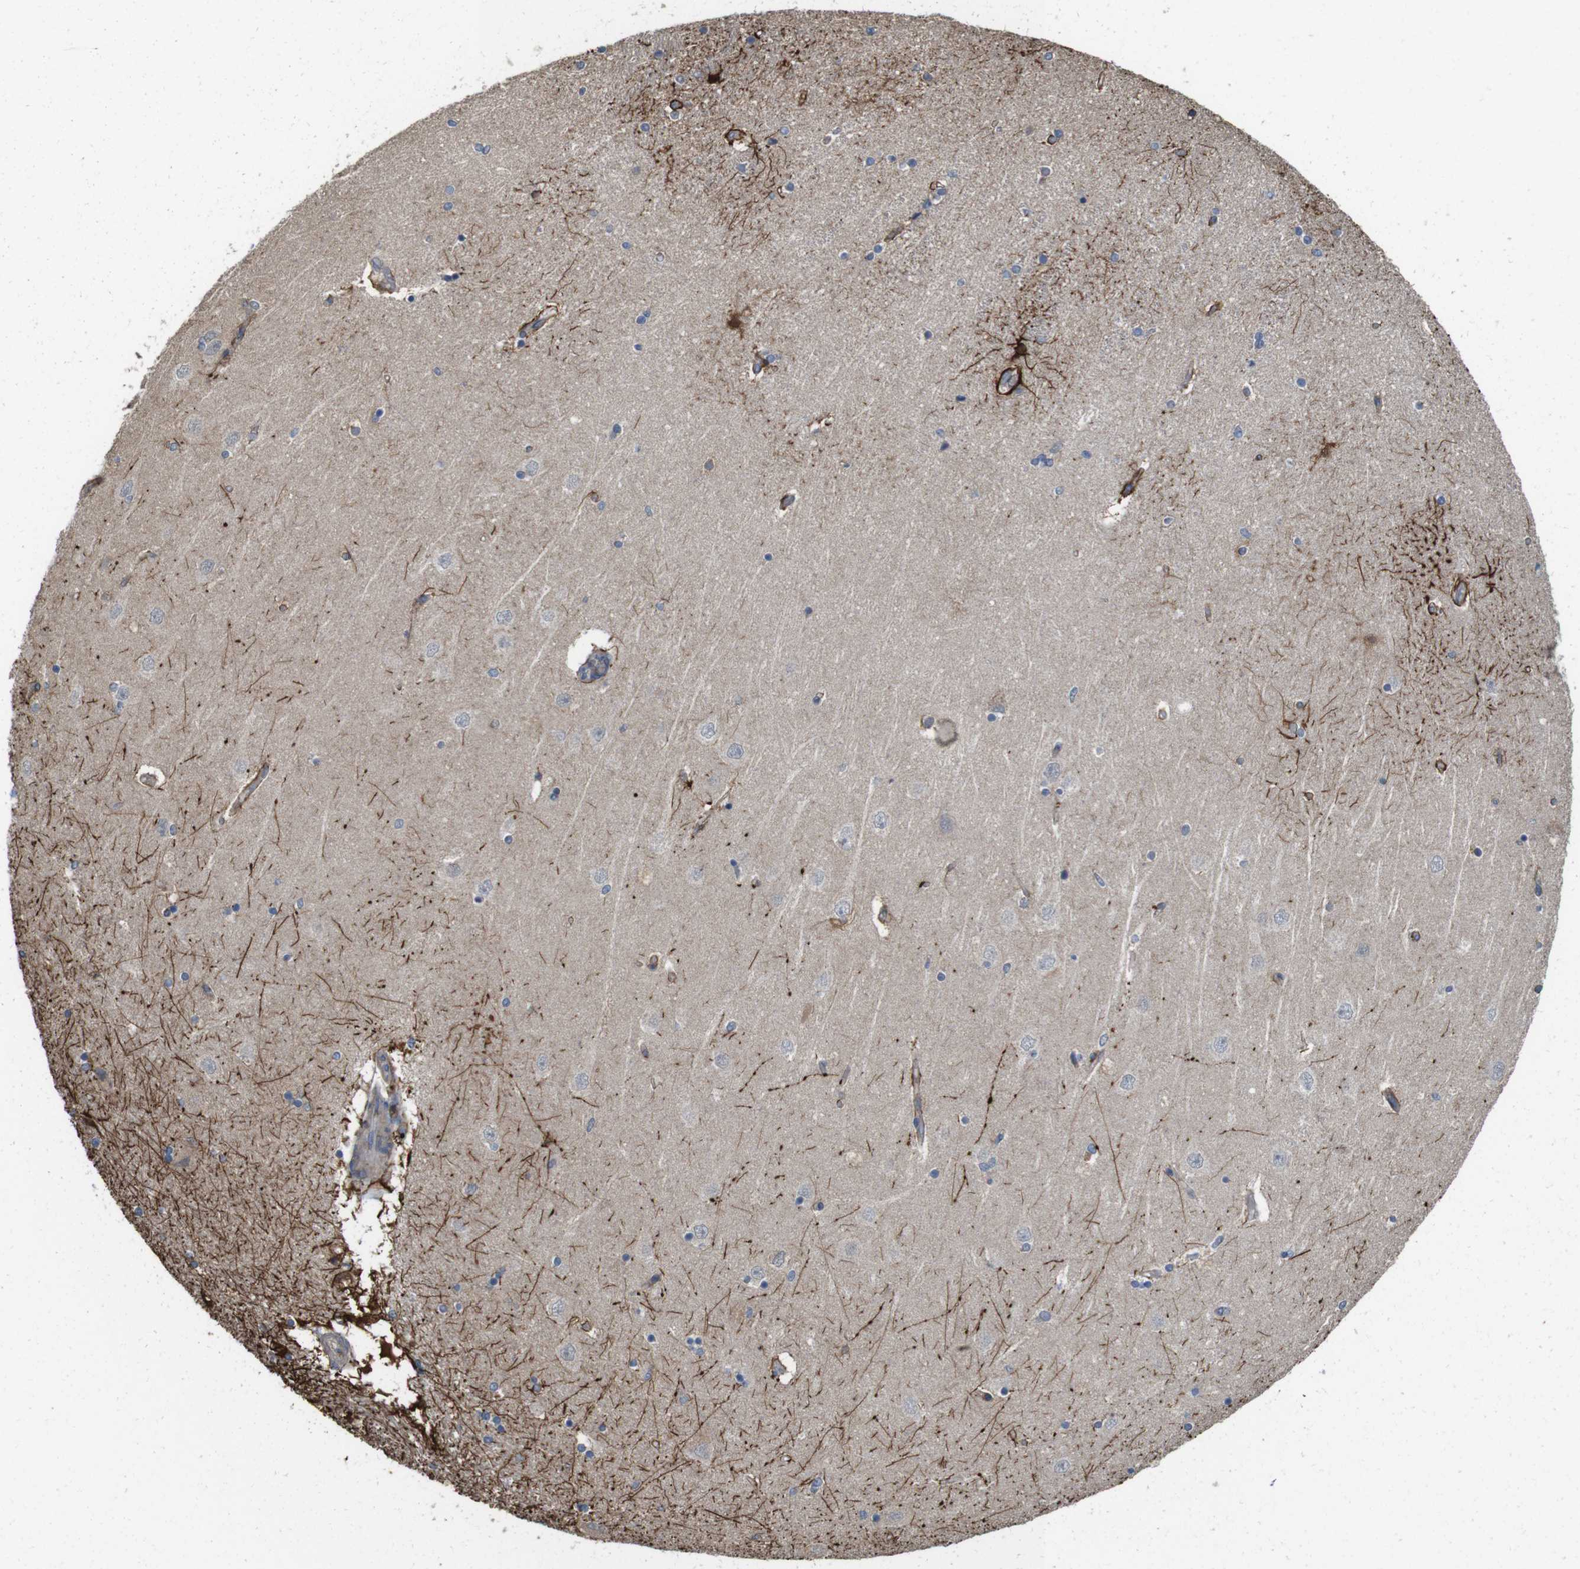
{"staining": {"intensity": "strong", "quantity": "<25%", "location": "cytoplasmic/membranous"}, "tissue": "hippocampus", "cell_type": "Glial cells", "image_type": "normal", "snomed": [{"axis": "morphology", "description": "Normal tissue, NOS"}, {"axis": "topography", "description": "Hippocampus"}], "caption": "About <25% of glial cells in benign human hippocampus show strong cytoplasmic/membranous protein positivity as visualized by brown immunohistochemical staining.", "gene": "CDC34", "patient": {"sex": "female", "age": 54}}